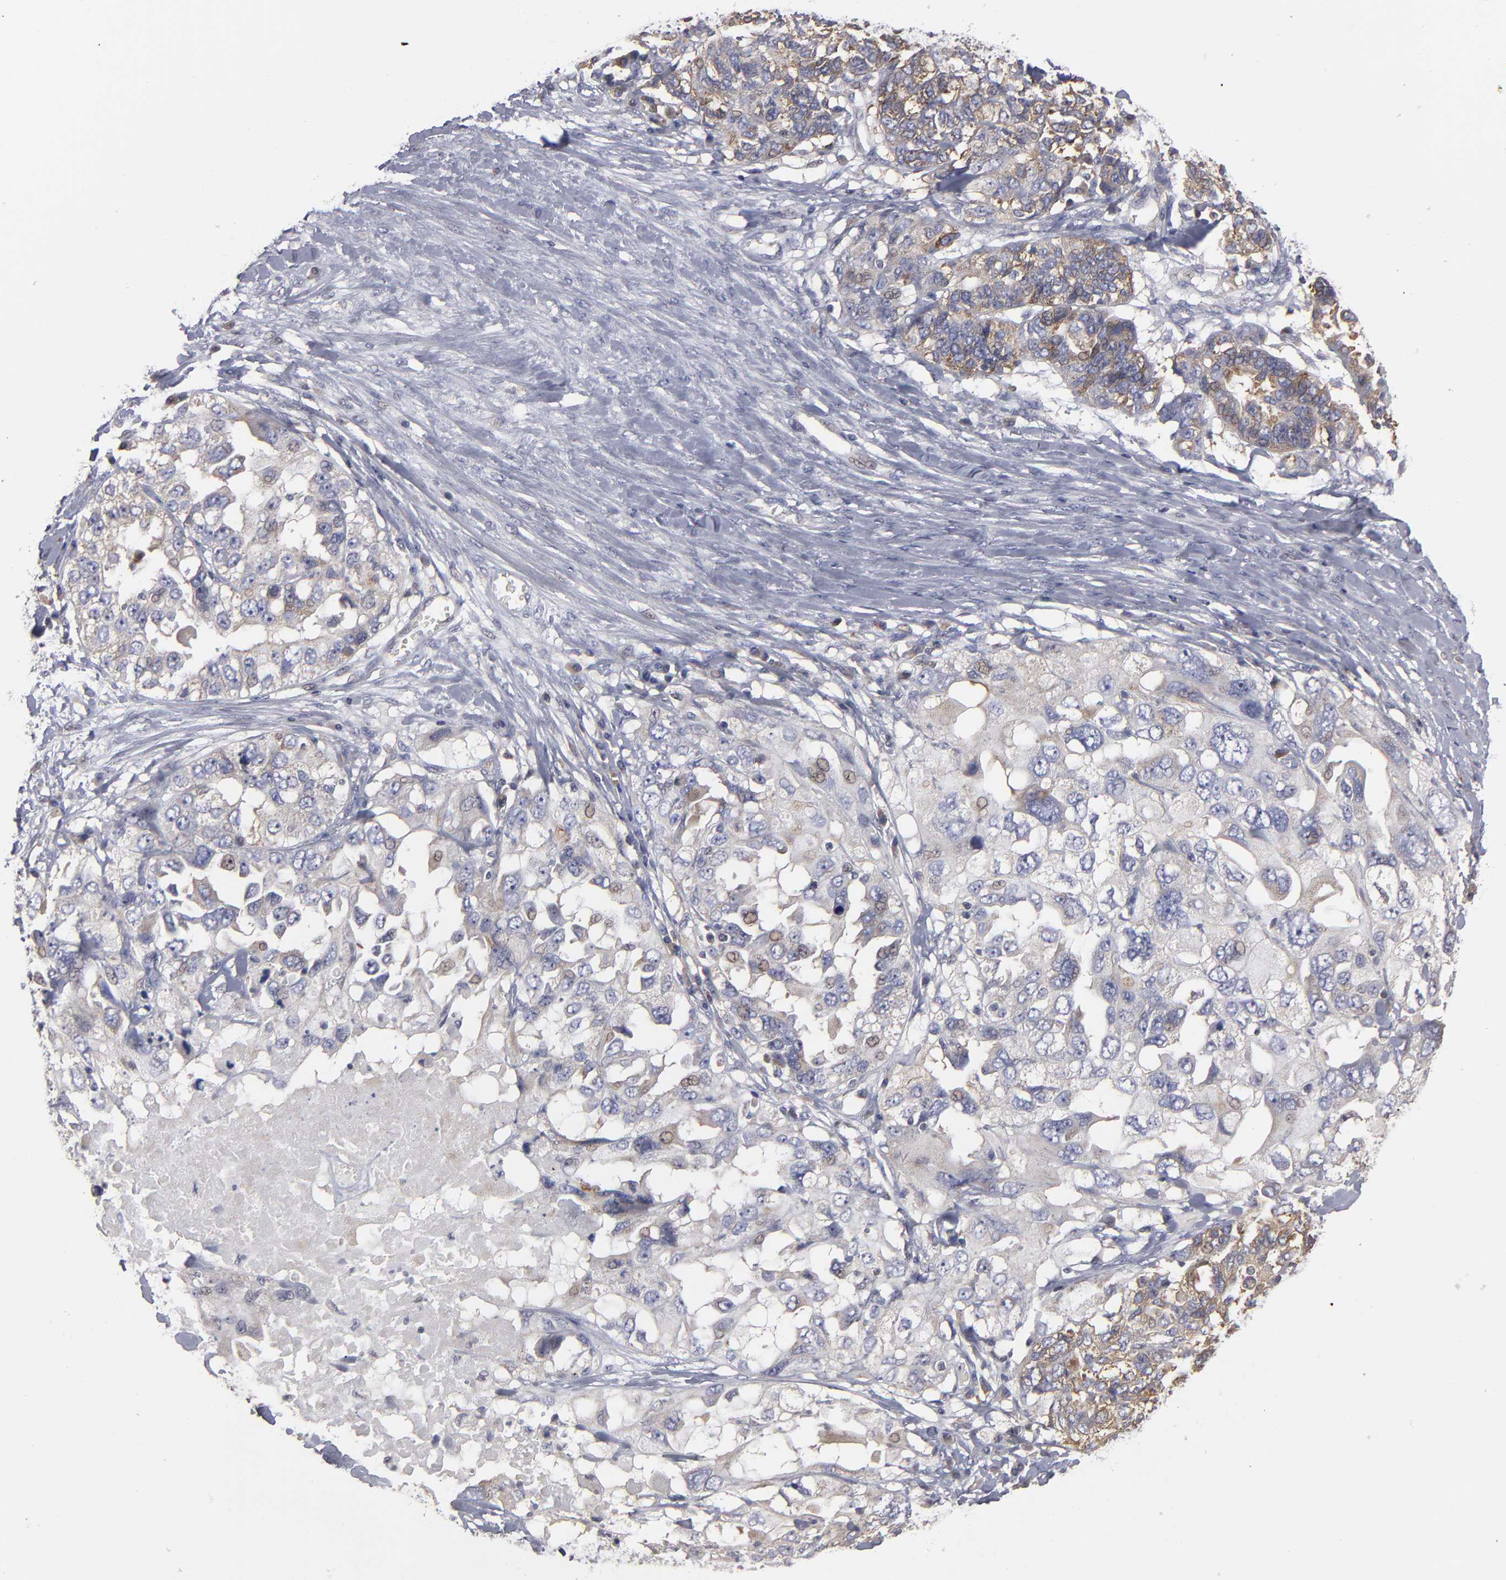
{"staining": {"intensity": "moderate", "quantity": "25%-75%", "location": "cytoplasmic/membranous,nuclear"}, "tissue": "ovarian cancer", "cell_type": "Tumor cells", "image_type": "cancer", "snomed": [{"axis": "morphology", "description": "Cystadenocarcinoma, serous, NOS"}, {"axis": "topography", "description": "Ovary"}], "caption": "Immunohistochemistry staining of ovarian serous cystadenocarcinoma, which displays medium levels of moderate cytoplasmic/membranous and nuclear expression in approximately 25%-75% of tumor cells indicating moderate cytoplasmic/membranous and nuclear protein staining. The staining was performed using DAB (3,3'-diaminobenzidine) (brown) for protein detection and nuclei were counterstained in hematoxylin (blue).", "gene": "CEP97", "patient": {"sex": "female", "age": 82}}